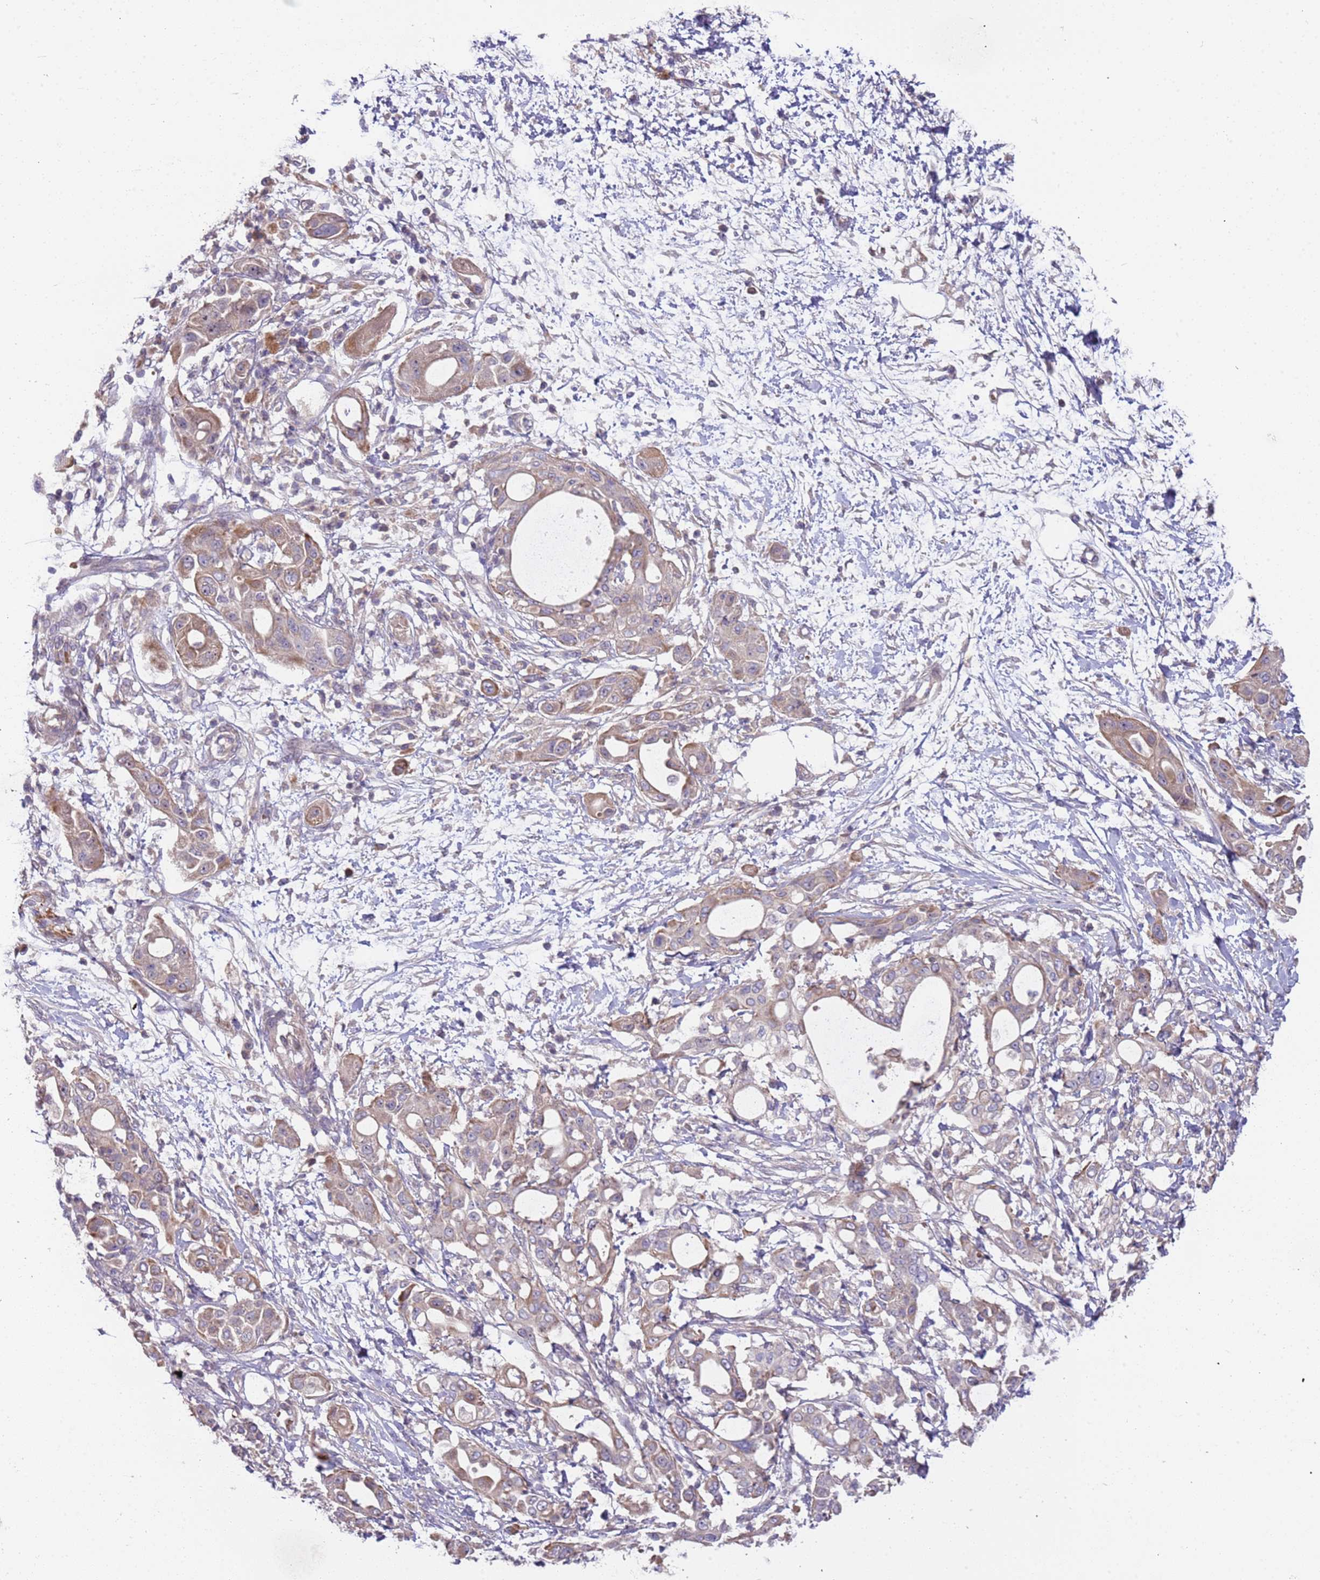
{"staining": {"intensity": "moderate", "quantity": "25%-75%", "location": "cytoplasmic/membranous"}, "tissue": "pancreatic cancer", "cell_type": "Tumor cells", "image_type": "cancer", "snomed": [{"axis": "morphology", "description": "Adenocarcinoma, NOS"}, {"axis": "topography", "description": "Pancreas"}], "caption": "Protein staining of pancreatic cancer (adenocarcinoma) tissue demonstrates moderate cytoplasmic/membranous positivity in approximately 25%-75% of tumor cells.", "gene": "TRAPPC6B", "patient": {"sex": "male", "age": 68}}